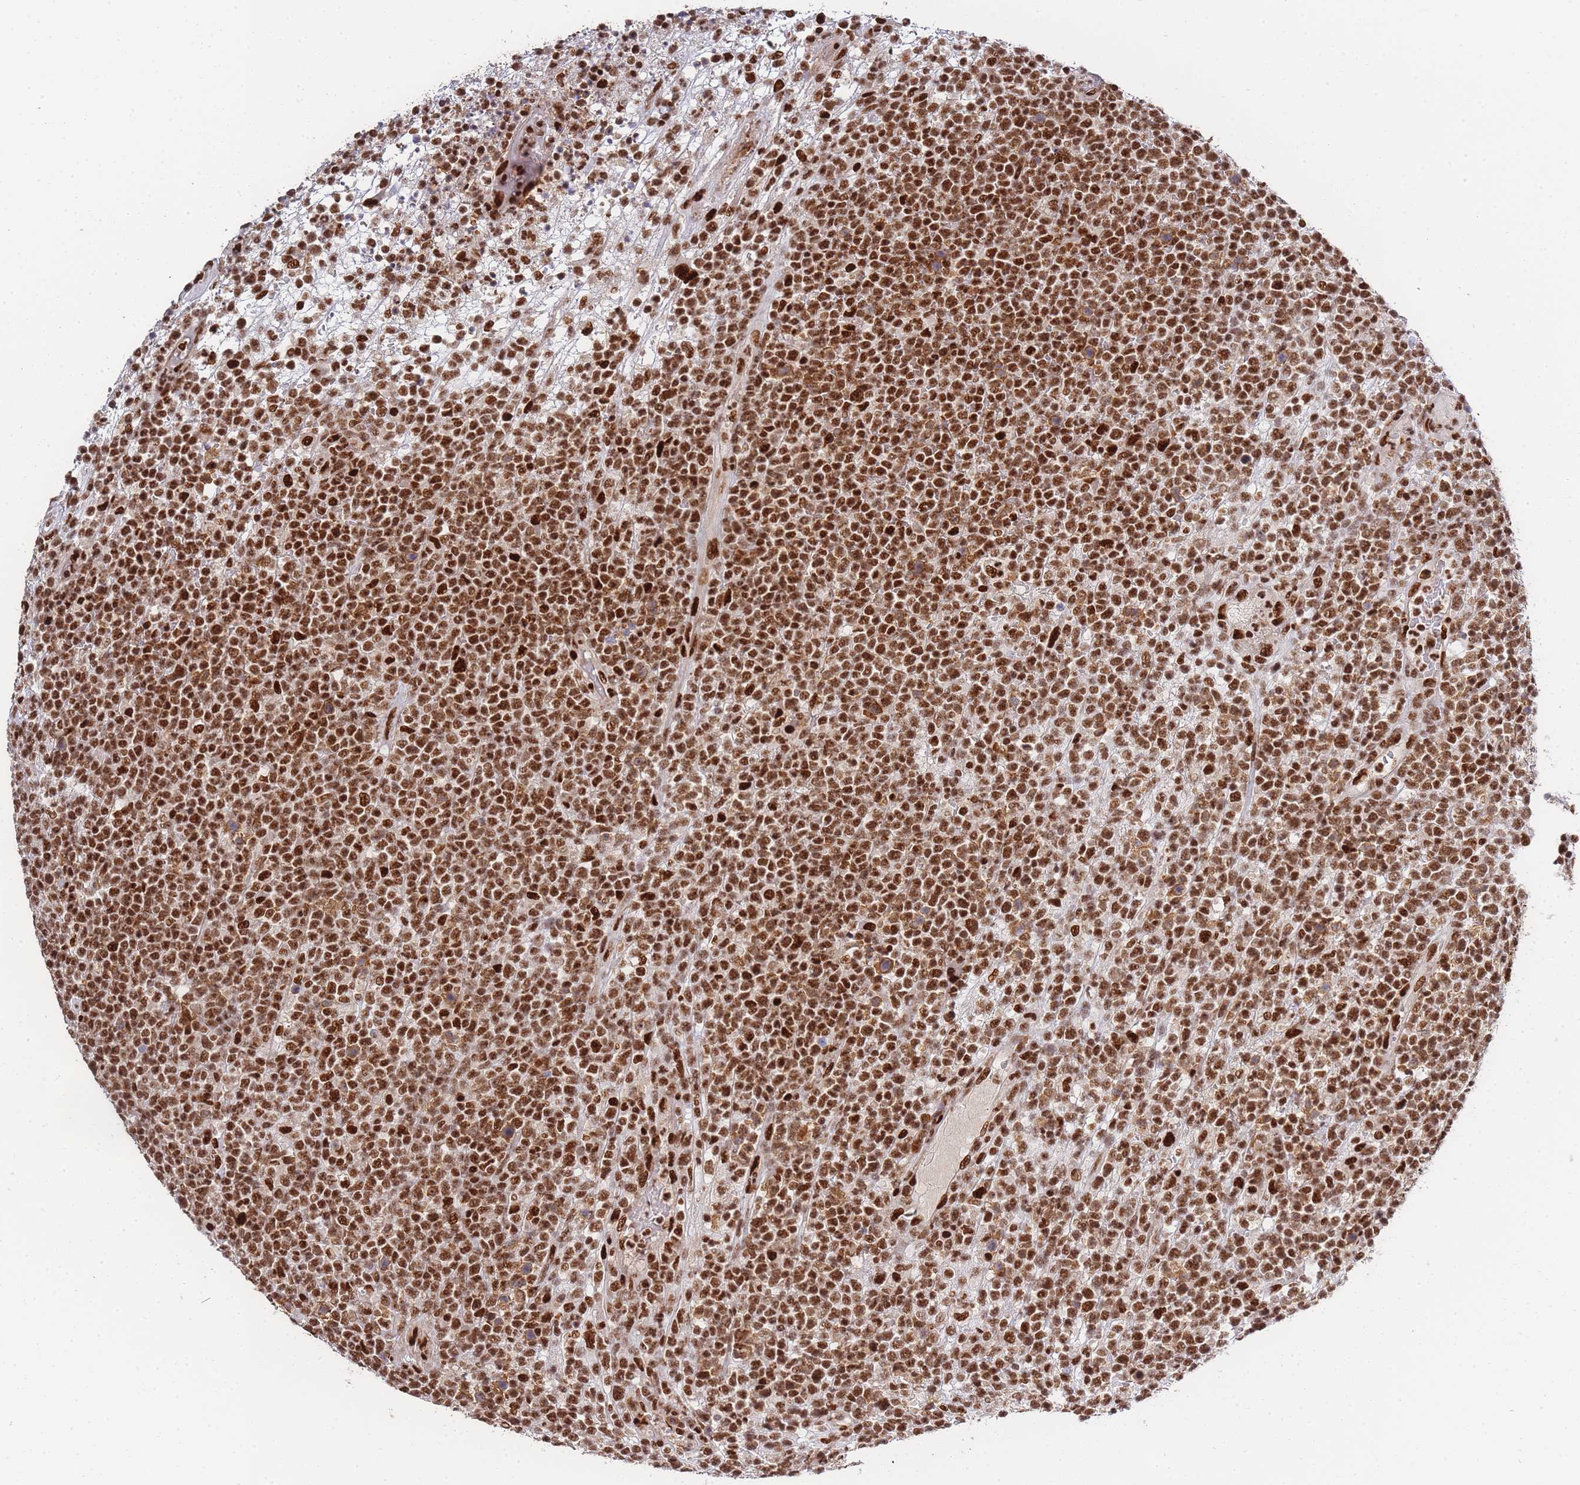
{"staining": {"intensity": "strong", "quantity": ">75%", "location": "nuclear"}, "tissue": "lymphoma", "cell_type": "Tumor cells", "image_type": "cancer", "snomed": [{"axis": "morphology", "description": "Malignant lymphoma, non-Hodgkin's type, High grade"}, {"axis": "topography", "description": "Colon"}], "caption": "About >75% of tumor cells in human malignant lymphoma, non-Hodgkin's type (high-grade) demonstrate strong nuclear protein positivity as visualized by brown immunohistochemical staining.", "gene": "PRKDC", "patient": {"sex": "female", "age": 53}}